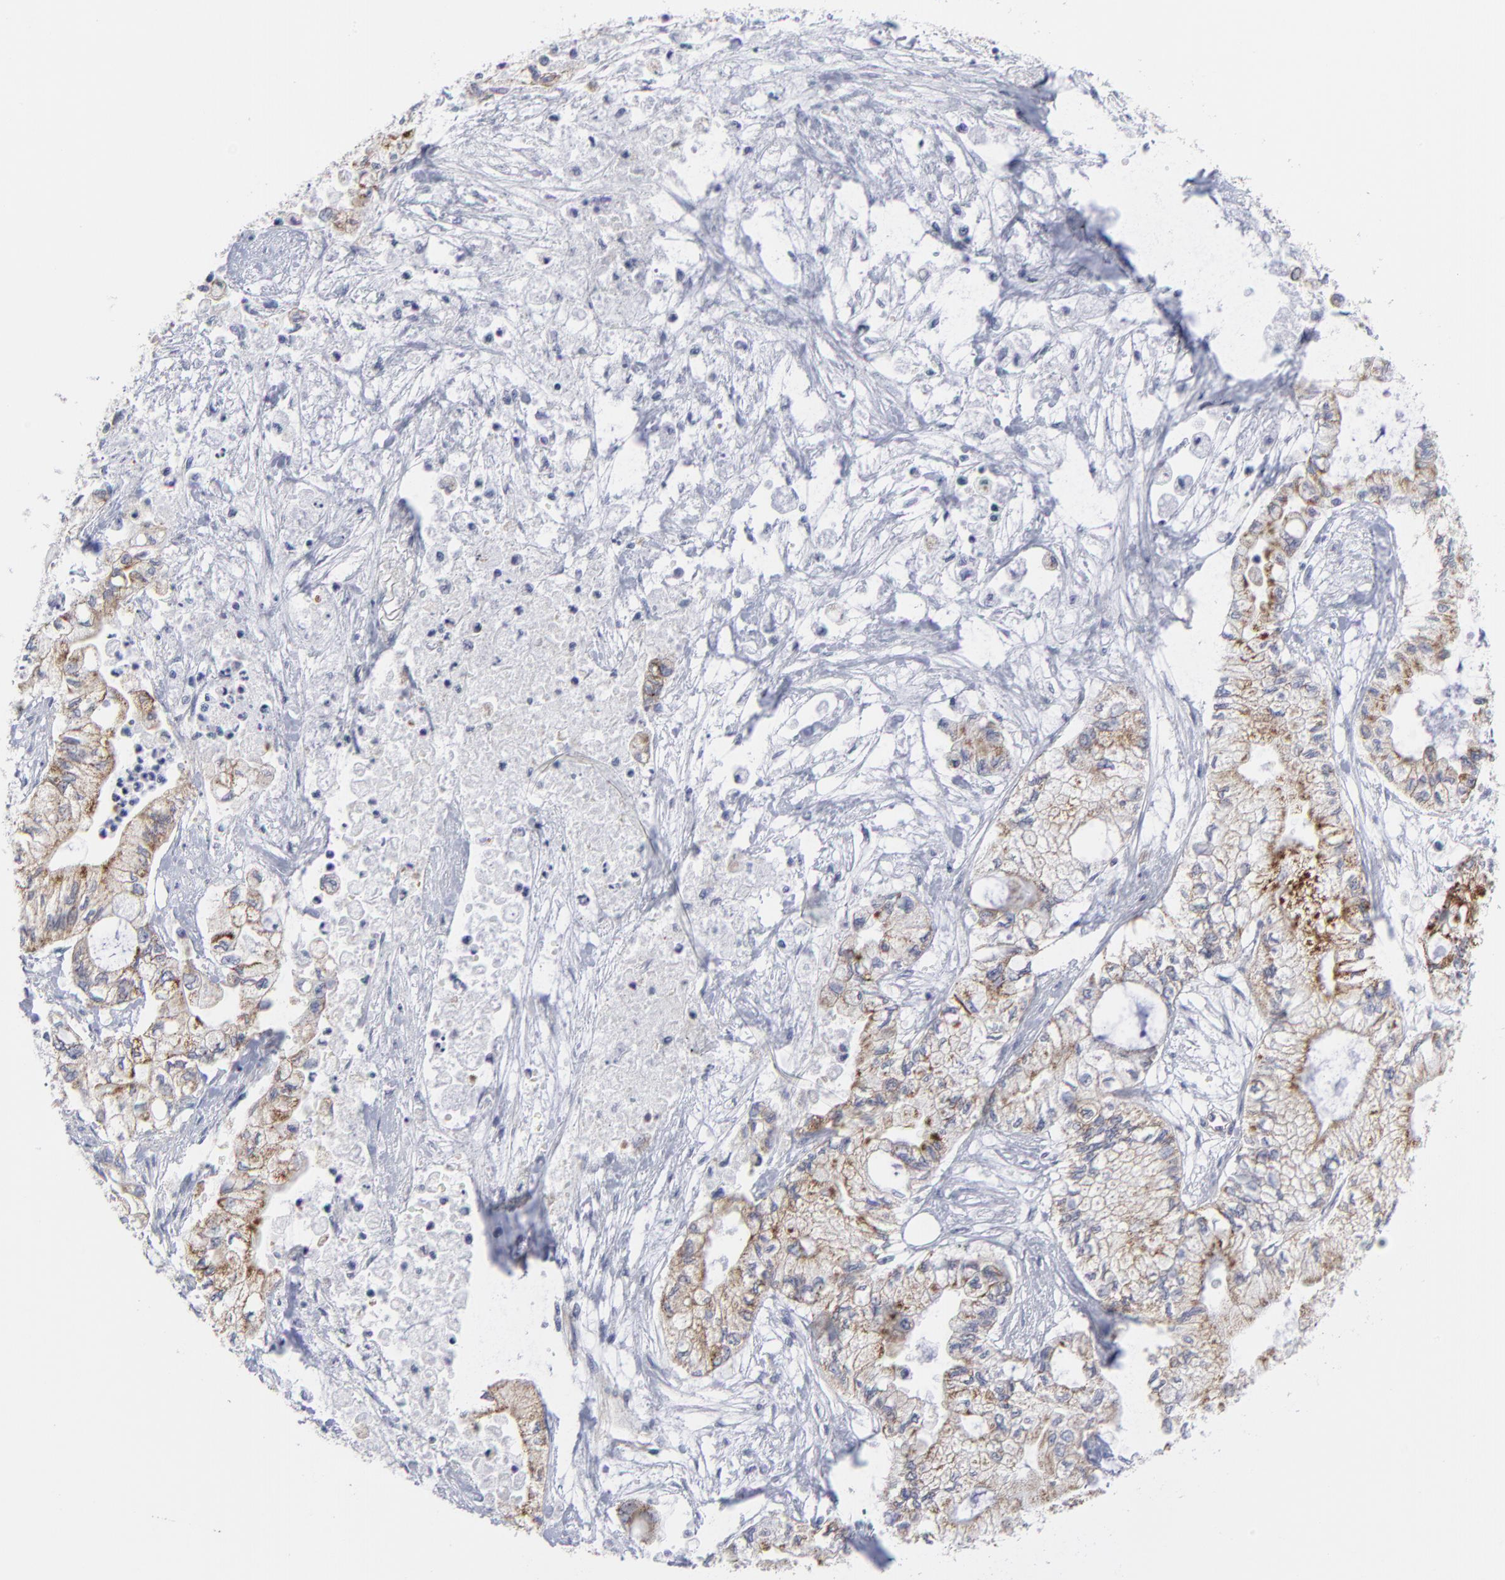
{"staining": {"intensity": "weak", "quantity": "<25%", "location": "cytoplasmic/membranous"}, "tissue": "pancreatic cancer", "cell_type": "Tumor cells", "image_type": "cancer", "snomed": [{"axis": "morphology", "description": "Adenocarcinoma, NOS"}, {"axis": "topography", "description": "Pancreas"}], "caption": "Tumor cells are negative for protein expression in human pancreatic adenocarcinoma. (Immunohistochemistry (ihc), brightfield microscopy, high magnification).", "gene": "NFKBIA", "patient": {"sex": "male", "age": 79}}